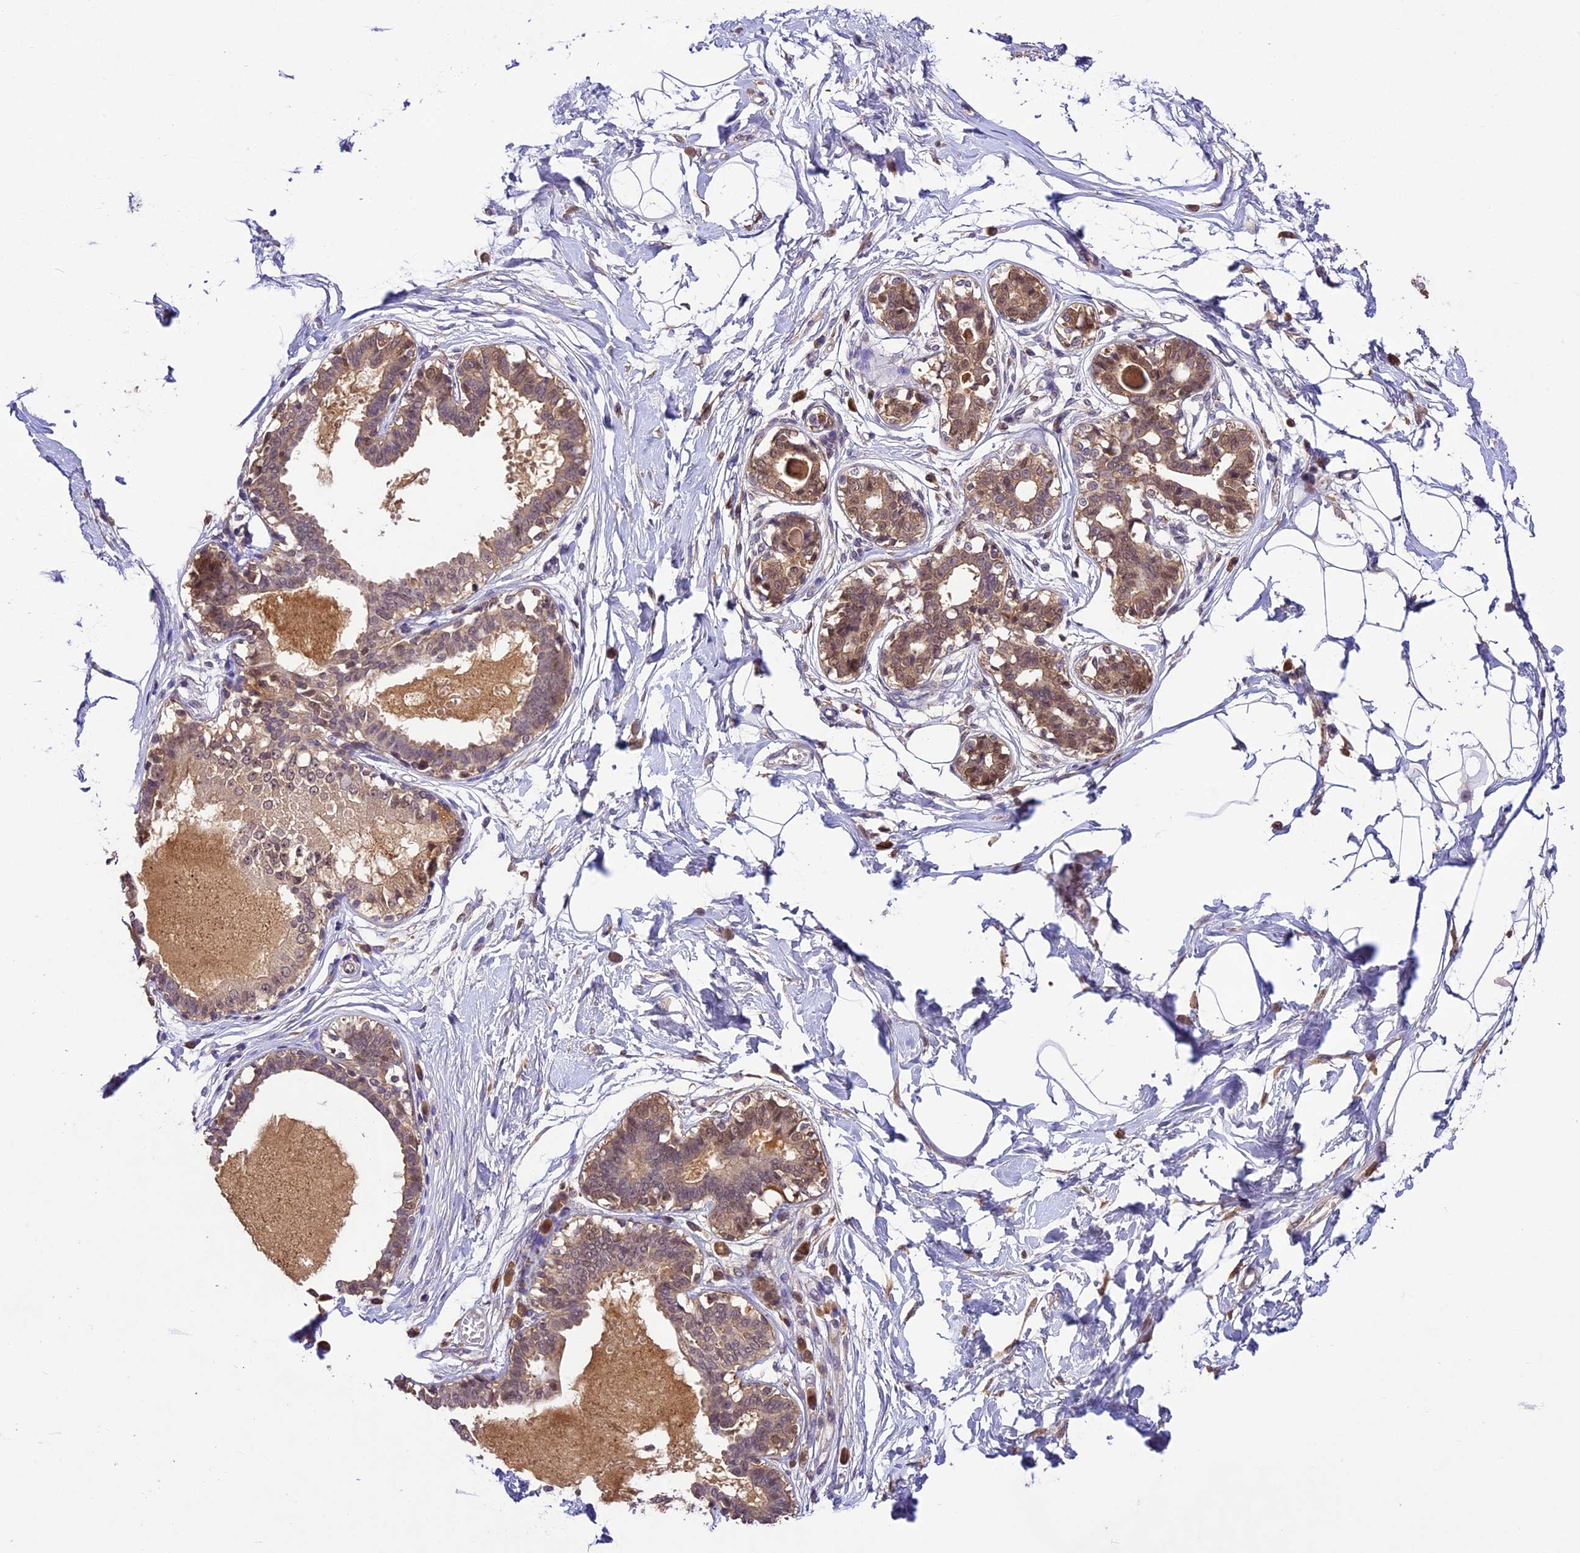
{"staining": {"intensity": "weak", "quantity": "25%-75%", "location": "nuclear"}, "tissue": "breast", "cell_type": "Adipocytes", "image_type": "normal", "snomed": [{"axis": "morphology", "description": "Normal tissue, NOS"}, {"axis": "topography", "description": "Breast"}], "caption": "High-magnification brightfield microscopy of unremarkable breast stained with DAB (3,3'-diaminobenzidine) (brown) and counterstained with hematoxylin (blue). adipocytes exhibit weak nuclear expression is identified in approximately25%-75% of cells. Immunohistochemistry (ihc) stains the protein of interest in brown and the nuclei are stained blue.", "gene": "ATP10A", "patient": {"sex": "female", "age": 45}}